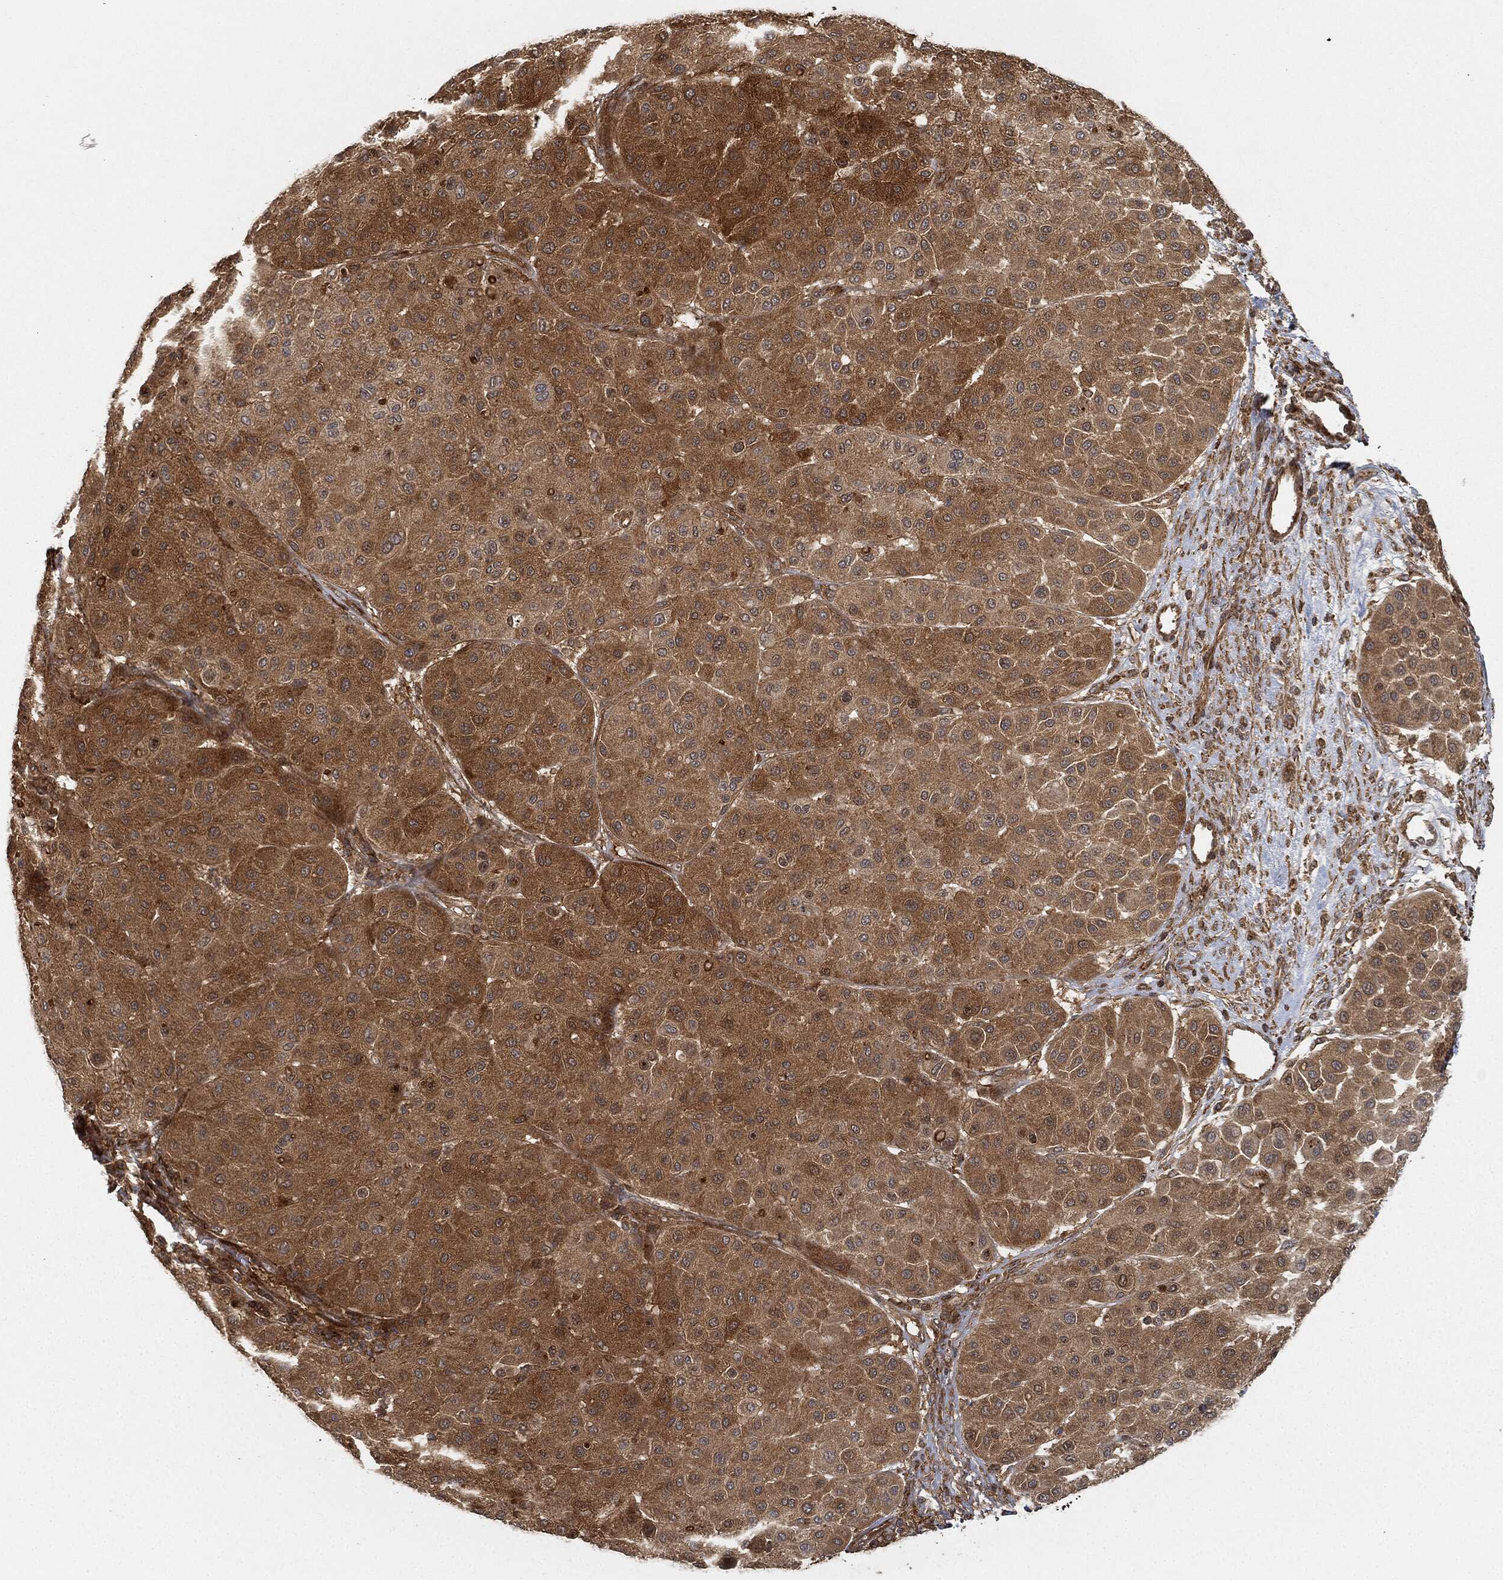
{"staining": {"intensity": "strong", "quantity": "25%-75%", "location": "cytoplasmic/membranous"}, "tissue": "melanoma", "cell_type": "Tumor cells", "image_type": "cancer", "snomed": [{"axis": "morphology", "description": "Malignant melanoma, Metastatic site"}, {"axis": "topography", "description": "Smooth muscle"}], "caption": "The histopathology image exhibits a brown stain indicating the presence of a protein in the cytoplasmic/membranous of tumor cells in melanoma.", "gene": "TPT1", "patient": {"sex": "male", "age": 41}}